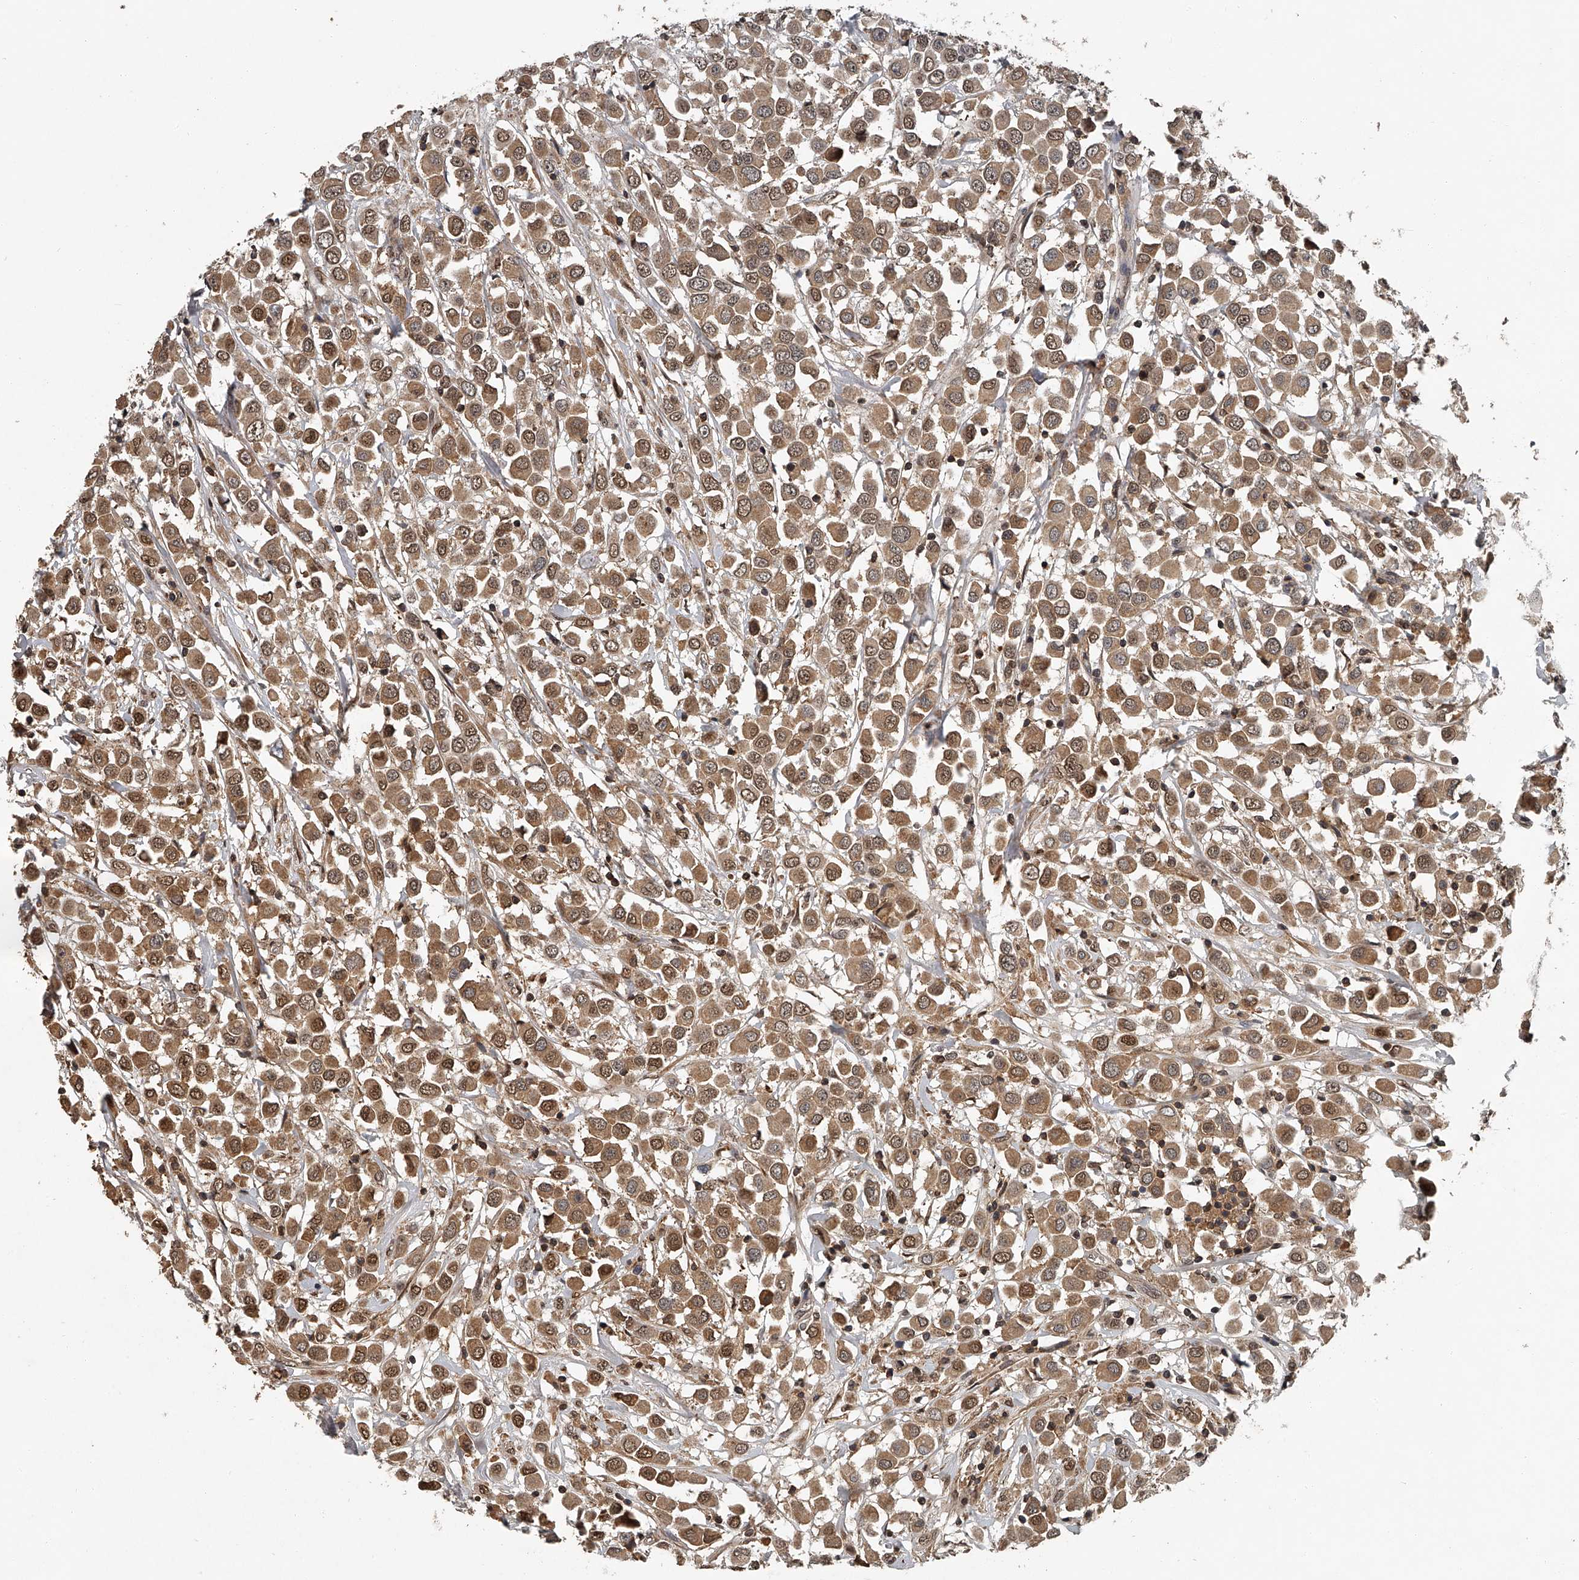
{"staining": {"intensity": "moderate", "quantity": ">75%", "location": "cytoplasmic/membranous,nuclear"}, "tissue": "breast cancer", "cell_type": "Tumor cells", "image_type": "cancer", "snomed": [{"axis": "morphology", "description": "Duct carcinoma"}, {"axis": "topography", "description": "Breast"}], "caption": "Immunohistochemistry of human breast invasive ductal carcinoma displays medium levels of moderate cytoplasmic/membranous and nuclear positivity in approximately >75% of tumor cells. (Stains: DAB (3,3'-diaminobenzidine) in brown, nuclei in blue, Microscopy: brightfield microscopy at high magnification).", "gene": "PLEKHG1", "patient": {"sex": "female", "age": 61}}